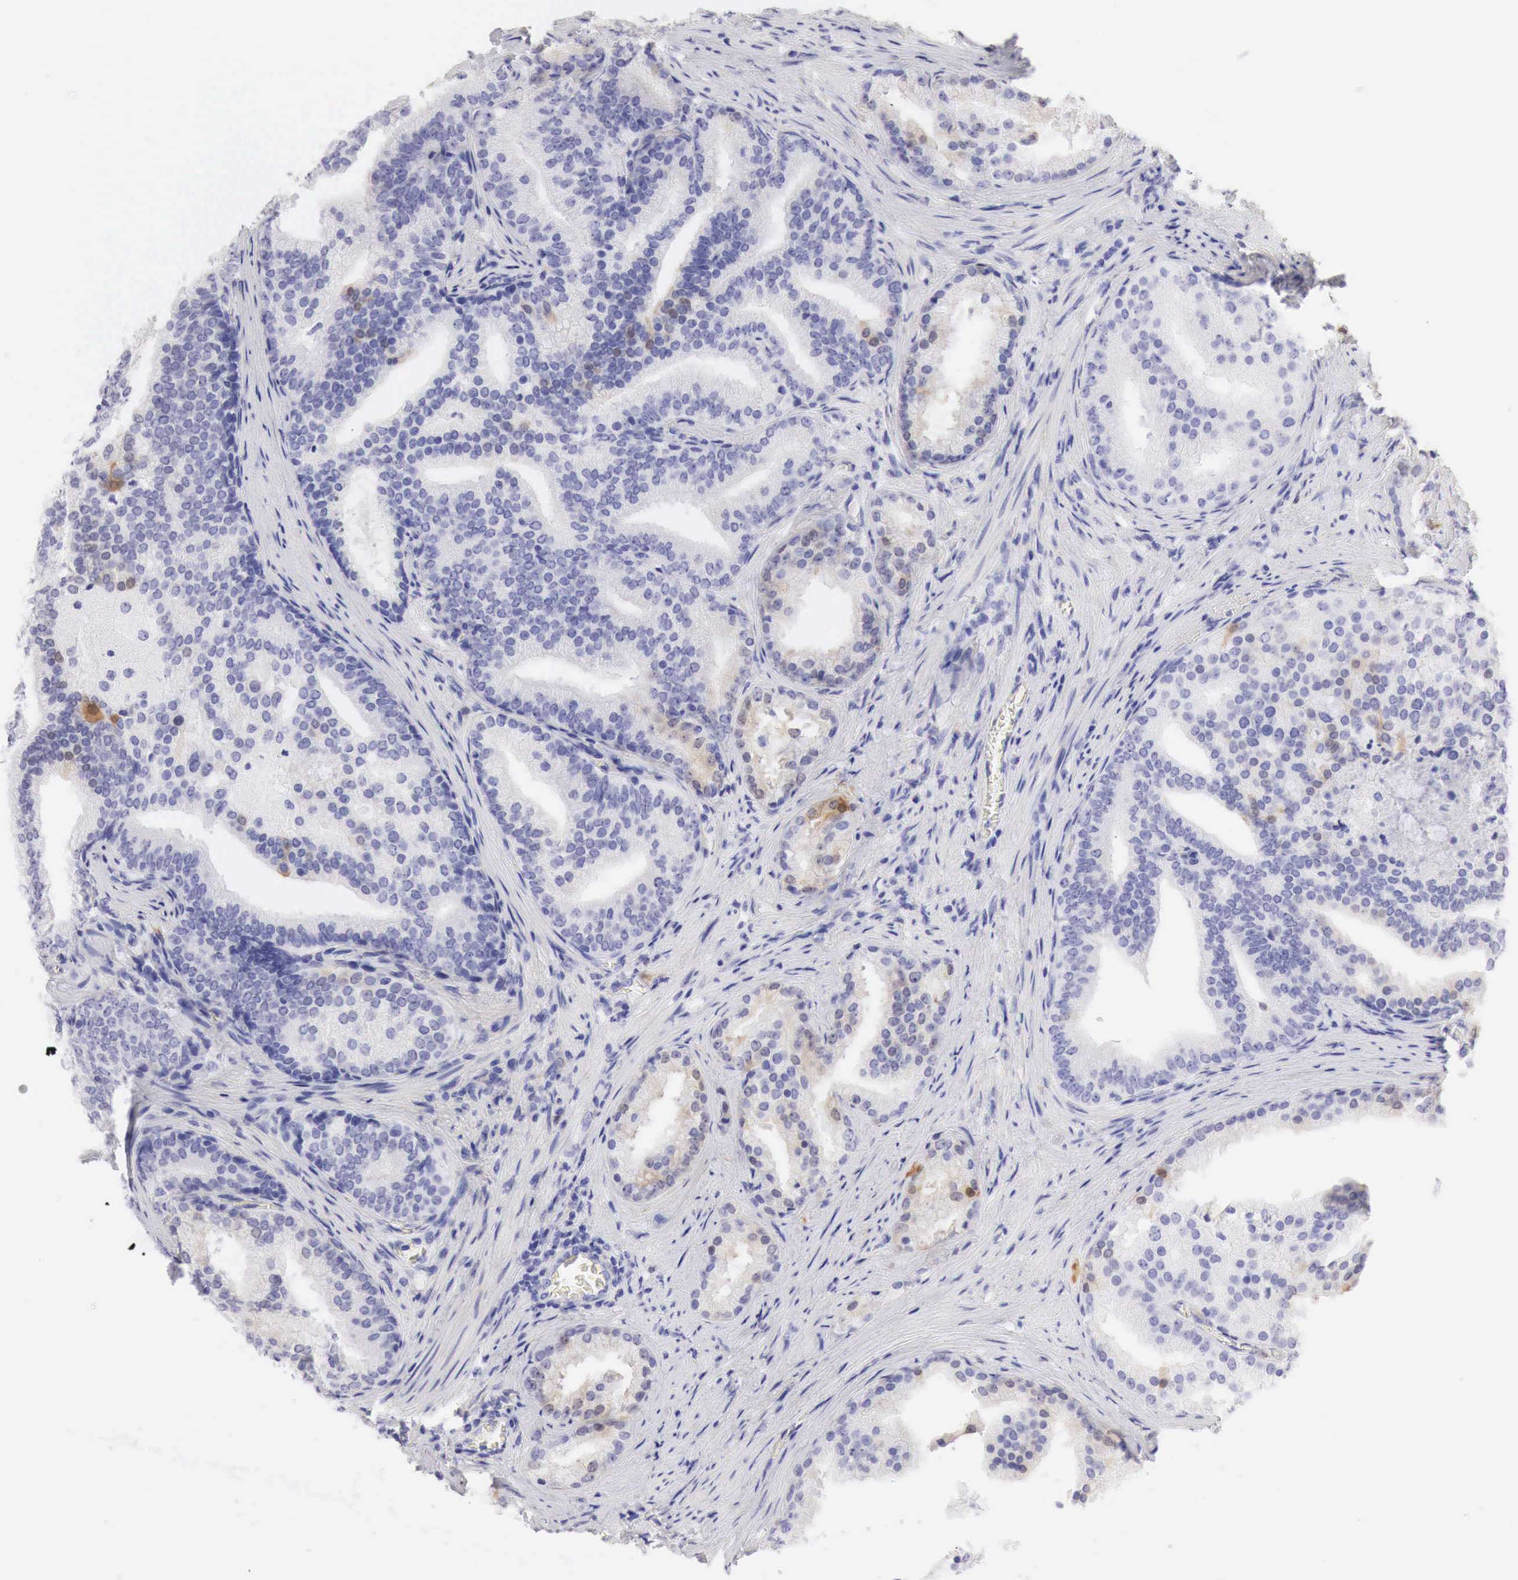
{"staining": {"intensity": "moderate", "quantity": "<25%", "location": "cytoplasmic/membranous"}, "tissue": "prostate cancer", "cell_type": "Tumor cells", "image_type": "cancer", "snomed": [{"axis": "morphology", "description": "Adenocarcinoma, Low grade"}, {"axis": "topography", "description": "Prostate"}], "caption": "Brown immunohistochemical staining in prostate cancer demonstrates moderate cytoplasmic/membranous positivity in approximately <25% of tumor cells.", "gene": "CDKN2A", "patient": {"sex": "male", "age": 71}}